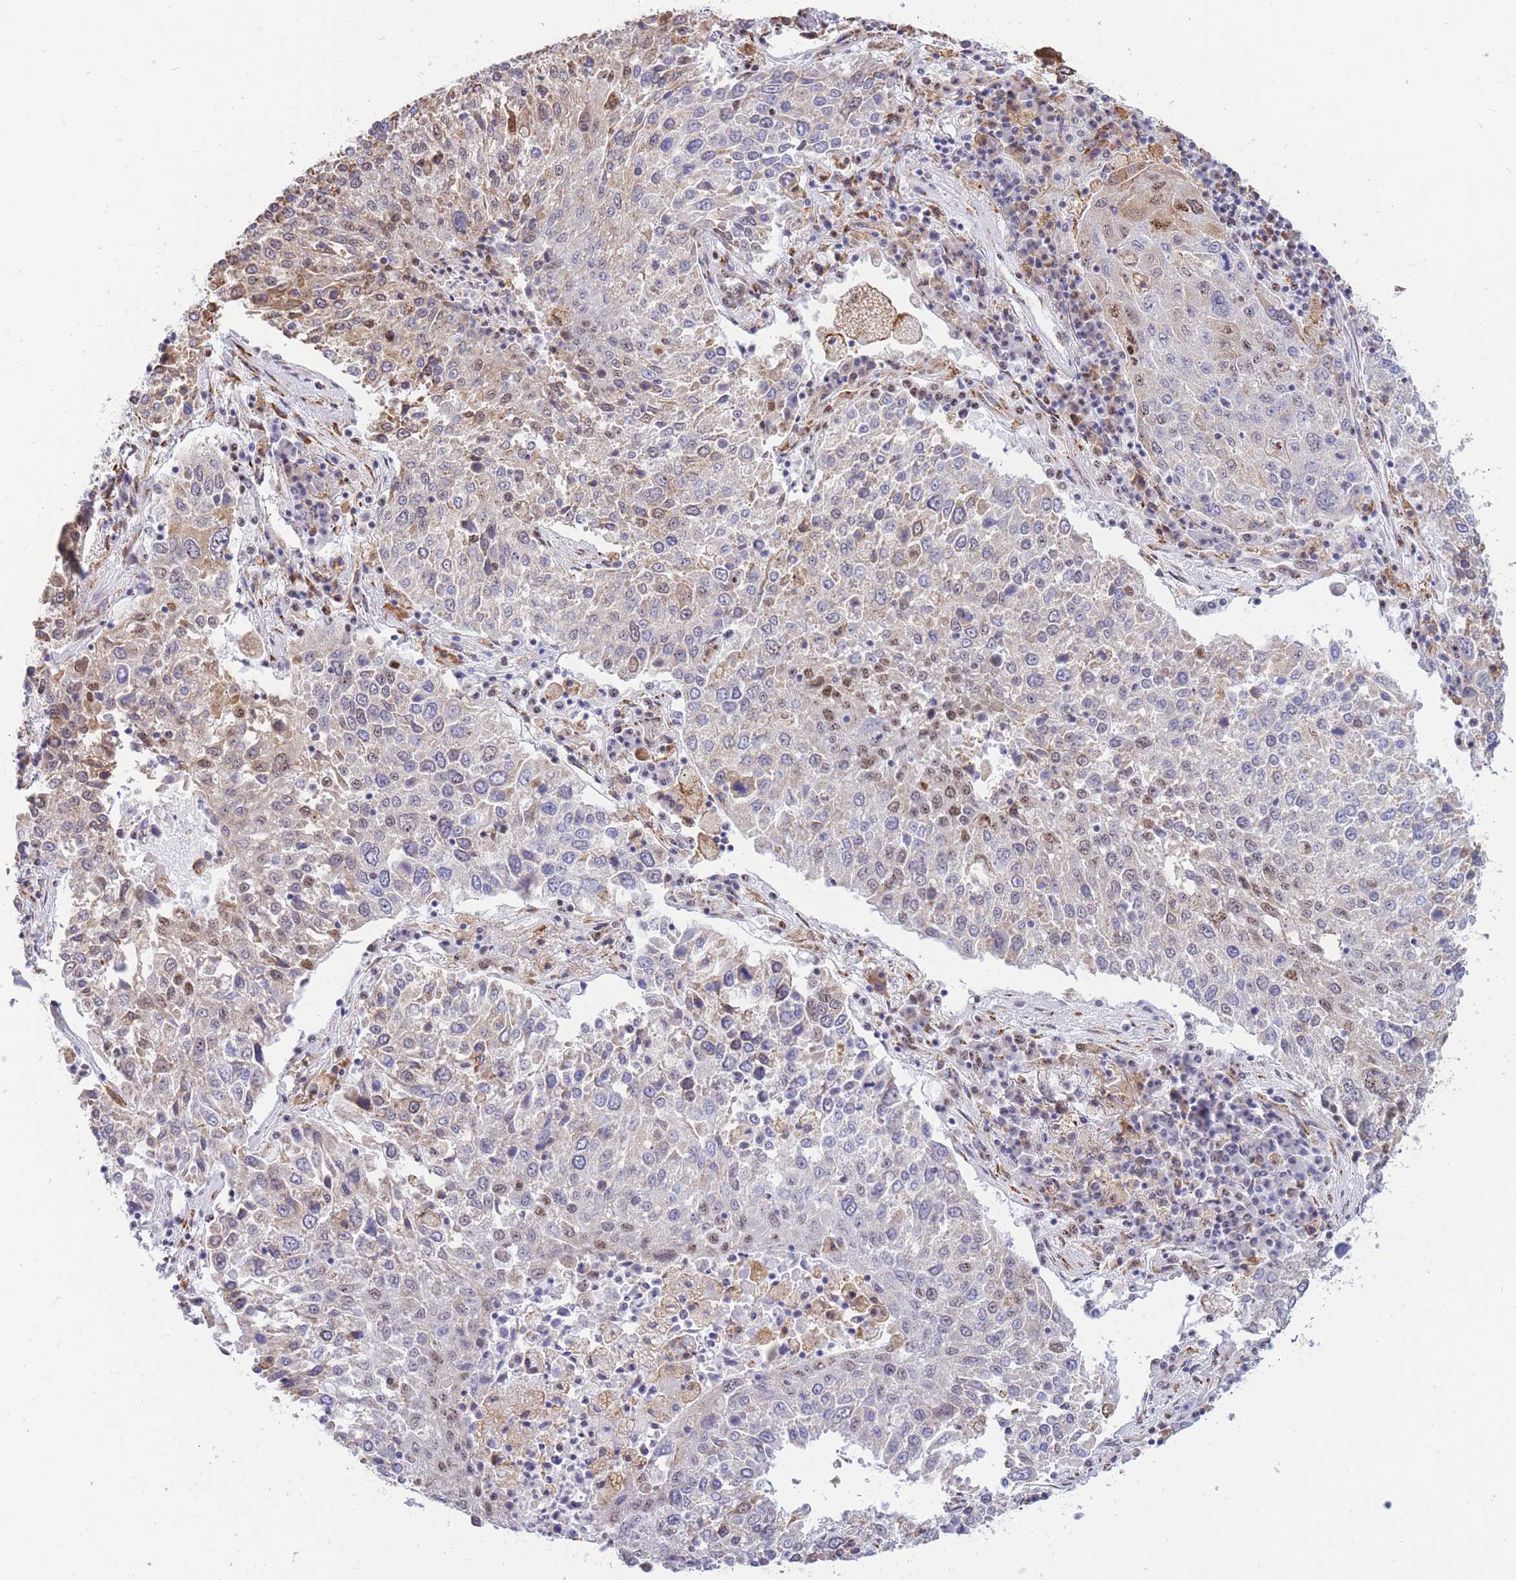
{"staining": {"intensity": "moderate", "quantity": "<25%", "location": "cytoplasmic/membranous,nuclear"}, "tissue": "lung cancer", "cell_type": "Tumor cells", "image_type": "cancer", "snomed": [{"axis": "morphology", "description": "Squamous cell carcinoma, NOS"}, {"axis": "topography", "description": "Lung"}], "caption": "IHC histopathology image of neoplastic tissue: human squamous cell carcinoma (lung) stained using immunohistochemistry exhibits low levels of moderate protein expression localized specifically in the cytoplasmic/membranous and nuclear of tumor cells, appearing as a cytoplasmic/membranous and nuclear brown color.", "gene": "FAM153A", "patient": {"sex": "male", "age": 65}}